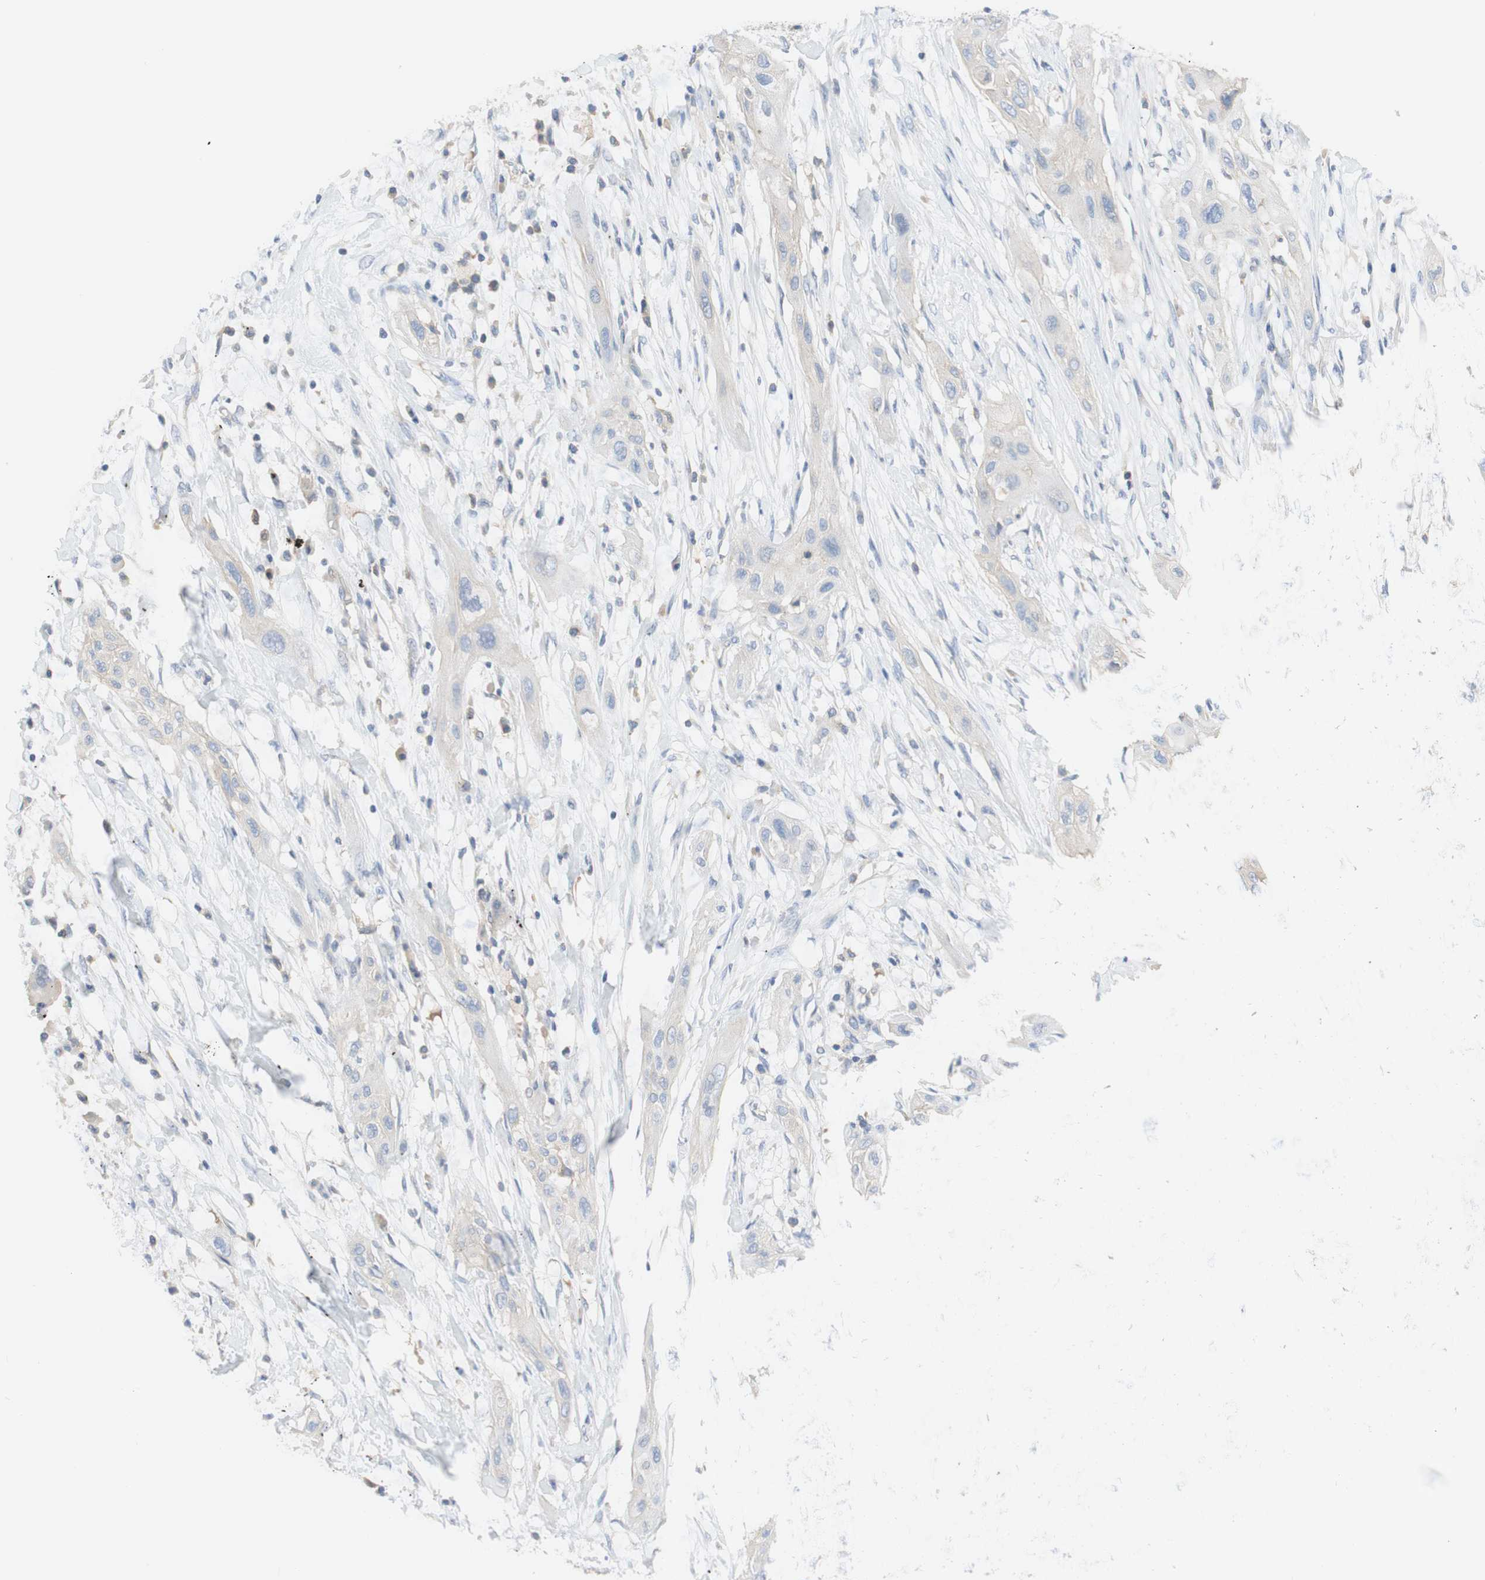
{"staining": {"intensity": "negative", "quantity": "none", "location": "none"}, "tissue": "lung cancer", "cell_type": "Tumor cells", "image_type": "cancer", "snomed": [{"axis": "morphology", "description": "Squamous cell carcinoma, NOS"}, {"axis": "topography", "description": "Lung"}], "caption": "Immunohistochemistry (IHC) micrograph of neoplastic tissue: human lung cancer (squamous cell carcinoma) stained with DAB exhibits no significant protein expression in tumor cells.", "gene": "ATP2B1", "patient": {"sex": "female", "age": 47}}